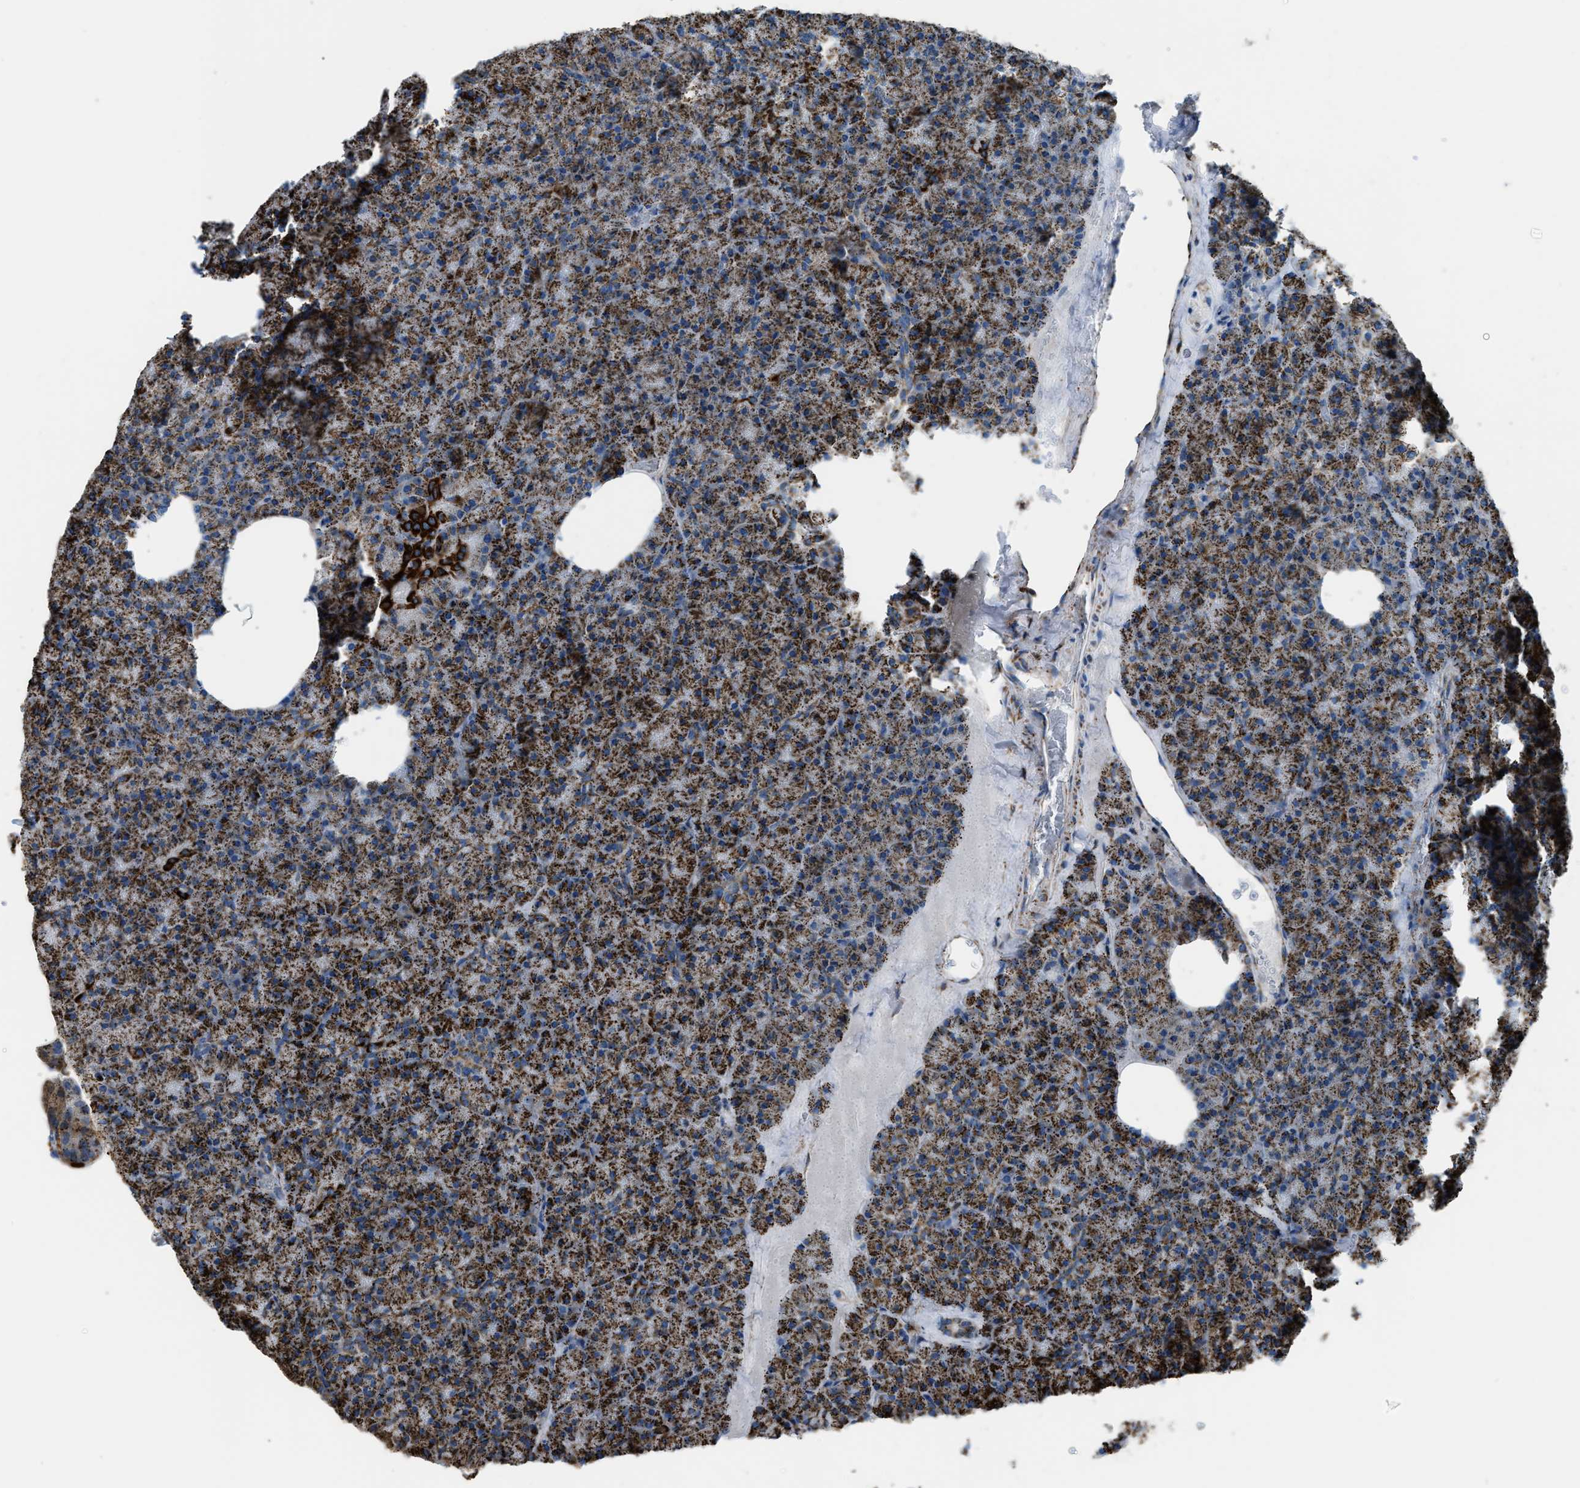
{"staining": {"intensity": "strong", "quantity": ">75%", "location": "cytoplasmic/membranous"}, "tissue": "pancreas", "cell_type": "Exocrine glandular cells", "image_type": "normal", "snomed": [{"axis": "morphology", "description": "Normal tissue, NOS"}, {"axis": "morphology", "description": "Carcinoid, malignant, NOS"}, {"axis": "topography", "description": "Pancreas"}], "caption": "DAB (3,3'-diaminobenzidine) immunohistochemical staining of unremarkable pancreas demonstrates strong cytoplasmic/membranous protein staining in about >75% of exocrine glandular cells.", "gene": "ETFB", "patient": {"sex": "female", "age": 35}}